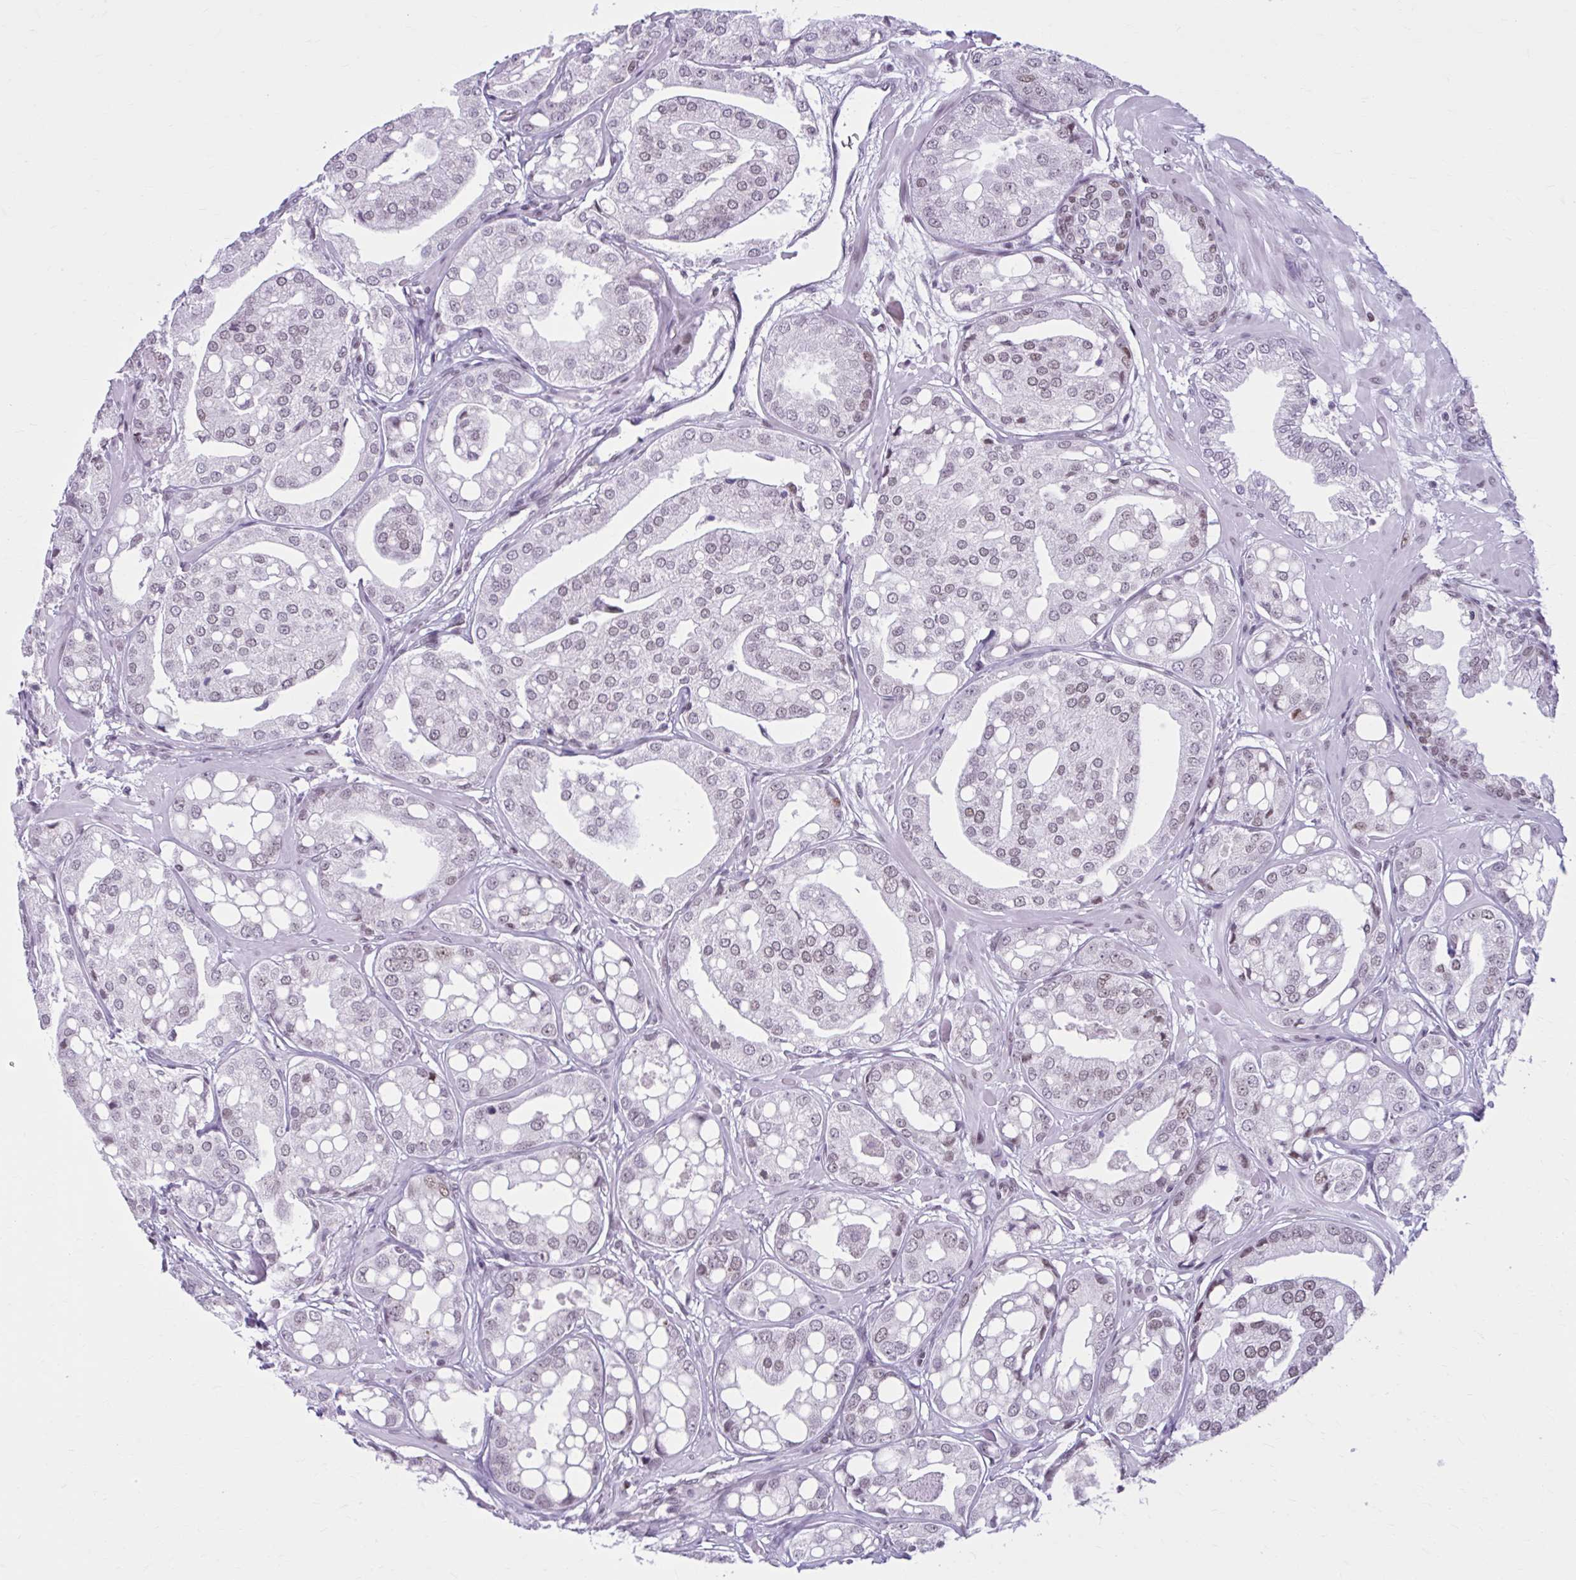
{"staining": {"intensity": "weak", "quantity": "25%-75%", "location": "nuclear"}, "tissue": "renal cancer", "cell_type": "Tumor cells", "image_type": "cancer", "snomed": [{"axis": "morphology", "description": "Adenocarcinoma, NOS"}, {"axis": "topography", "description": "Urinary bladder"}], "caption": "Immunohistochemistry staining of renal adenocarcinoma, which shows low levels of weak nuclear staining in approximately 25%-75% of tumor cells indicating weak nuclear protein staining. The staining was performed using DAB (3,3'-diaminobenzidine) (brown) for protein detection and nuclei were counterstained in hematoxylin (blue).", "gene": "PABIR1", "patient": {"sex": "male", "age": 61}}